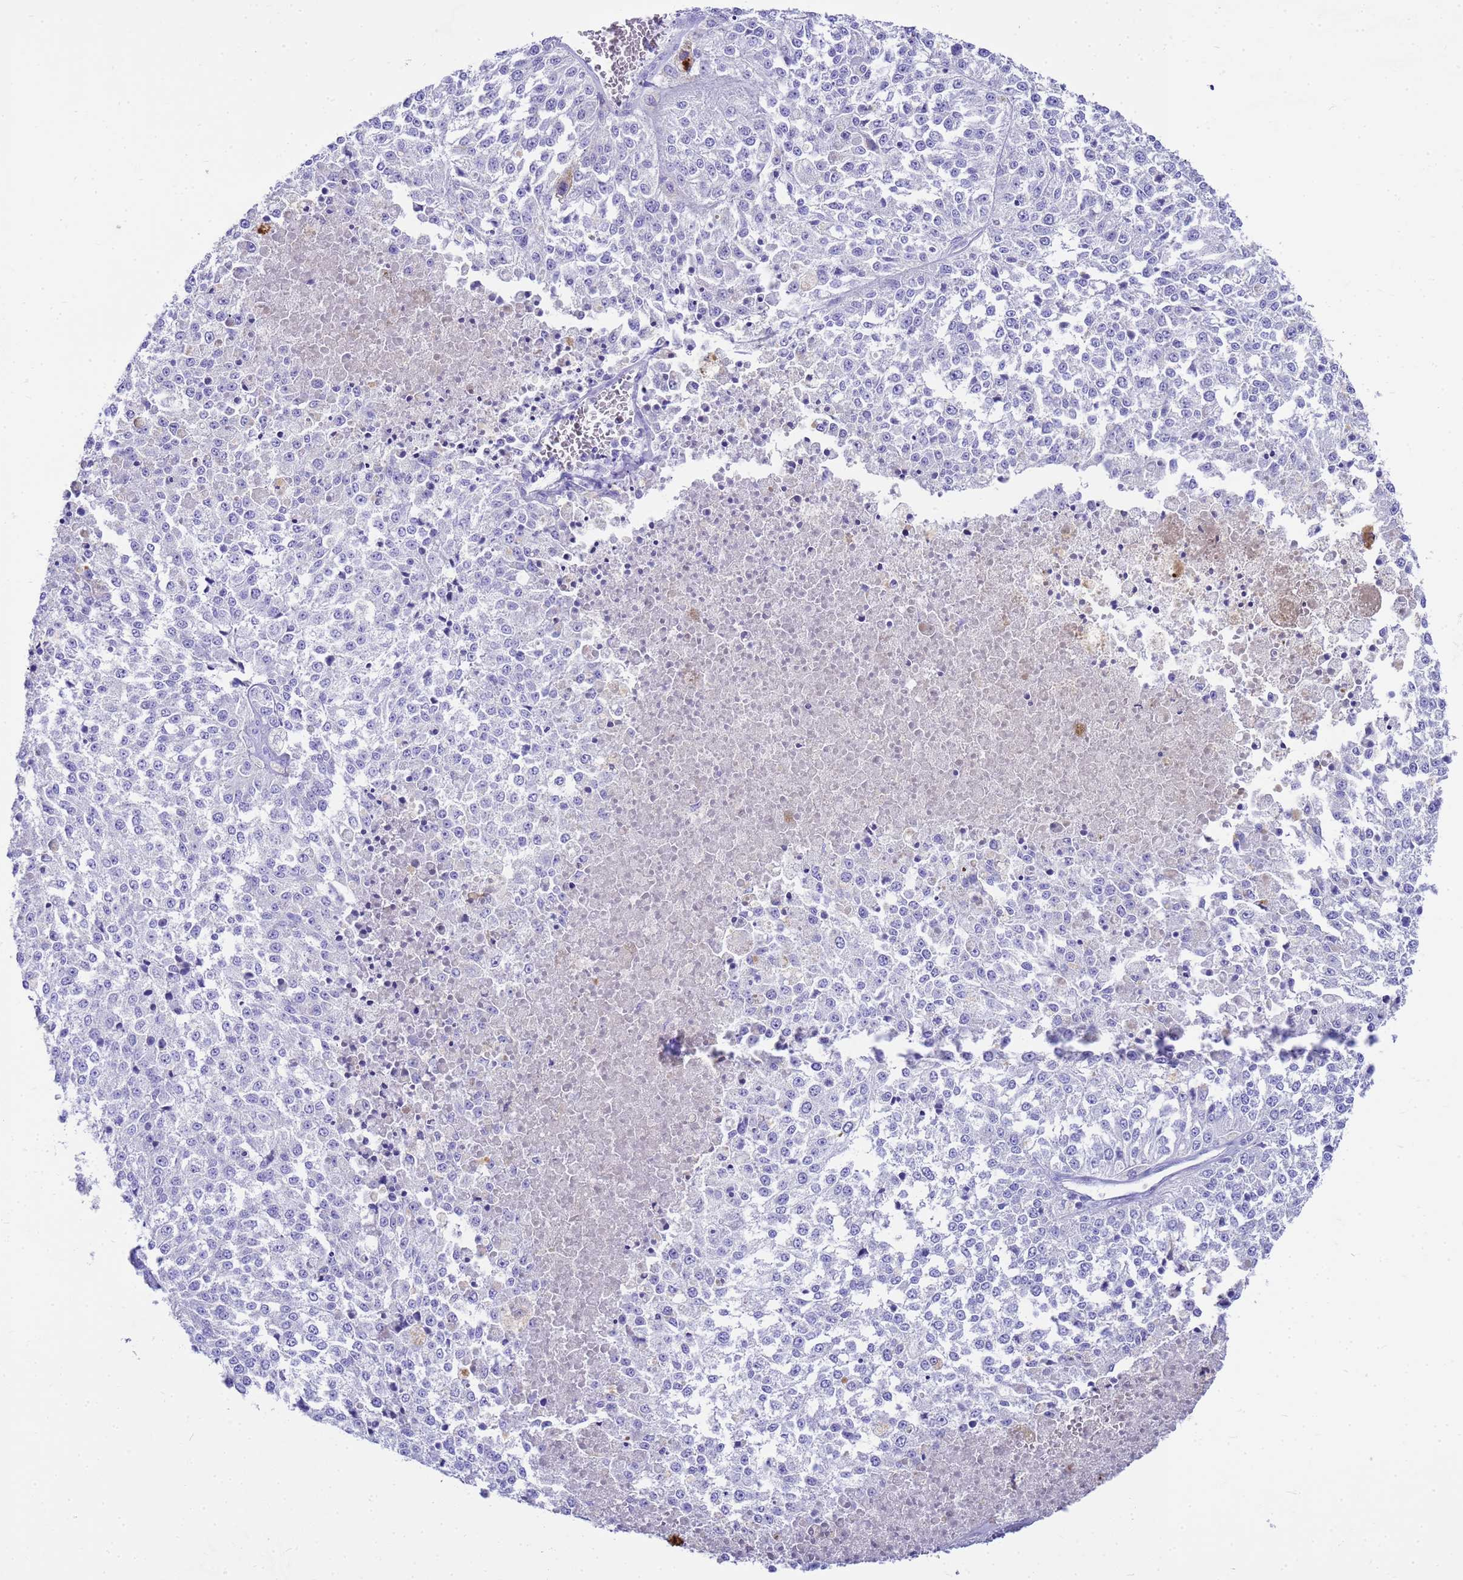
{"staining": {"intensity": "negative", "quantity": "none", "location": "none"}, "tissue": "melanoma", "cell_type": "Tumor cells", "image_type": "cancer", "snomed": [{"axis": "morphology", "description": "Malignant melanoma, NOS"}, {"axis": "topography", "description": "Skin"}], "caption": "An immunohistochemistry photomicrograph of melanoma is shown. There is no staining in tumor cells of melanoma.", "gene": "MS4A13", "patient": {"sex": "female", "age": 64}}